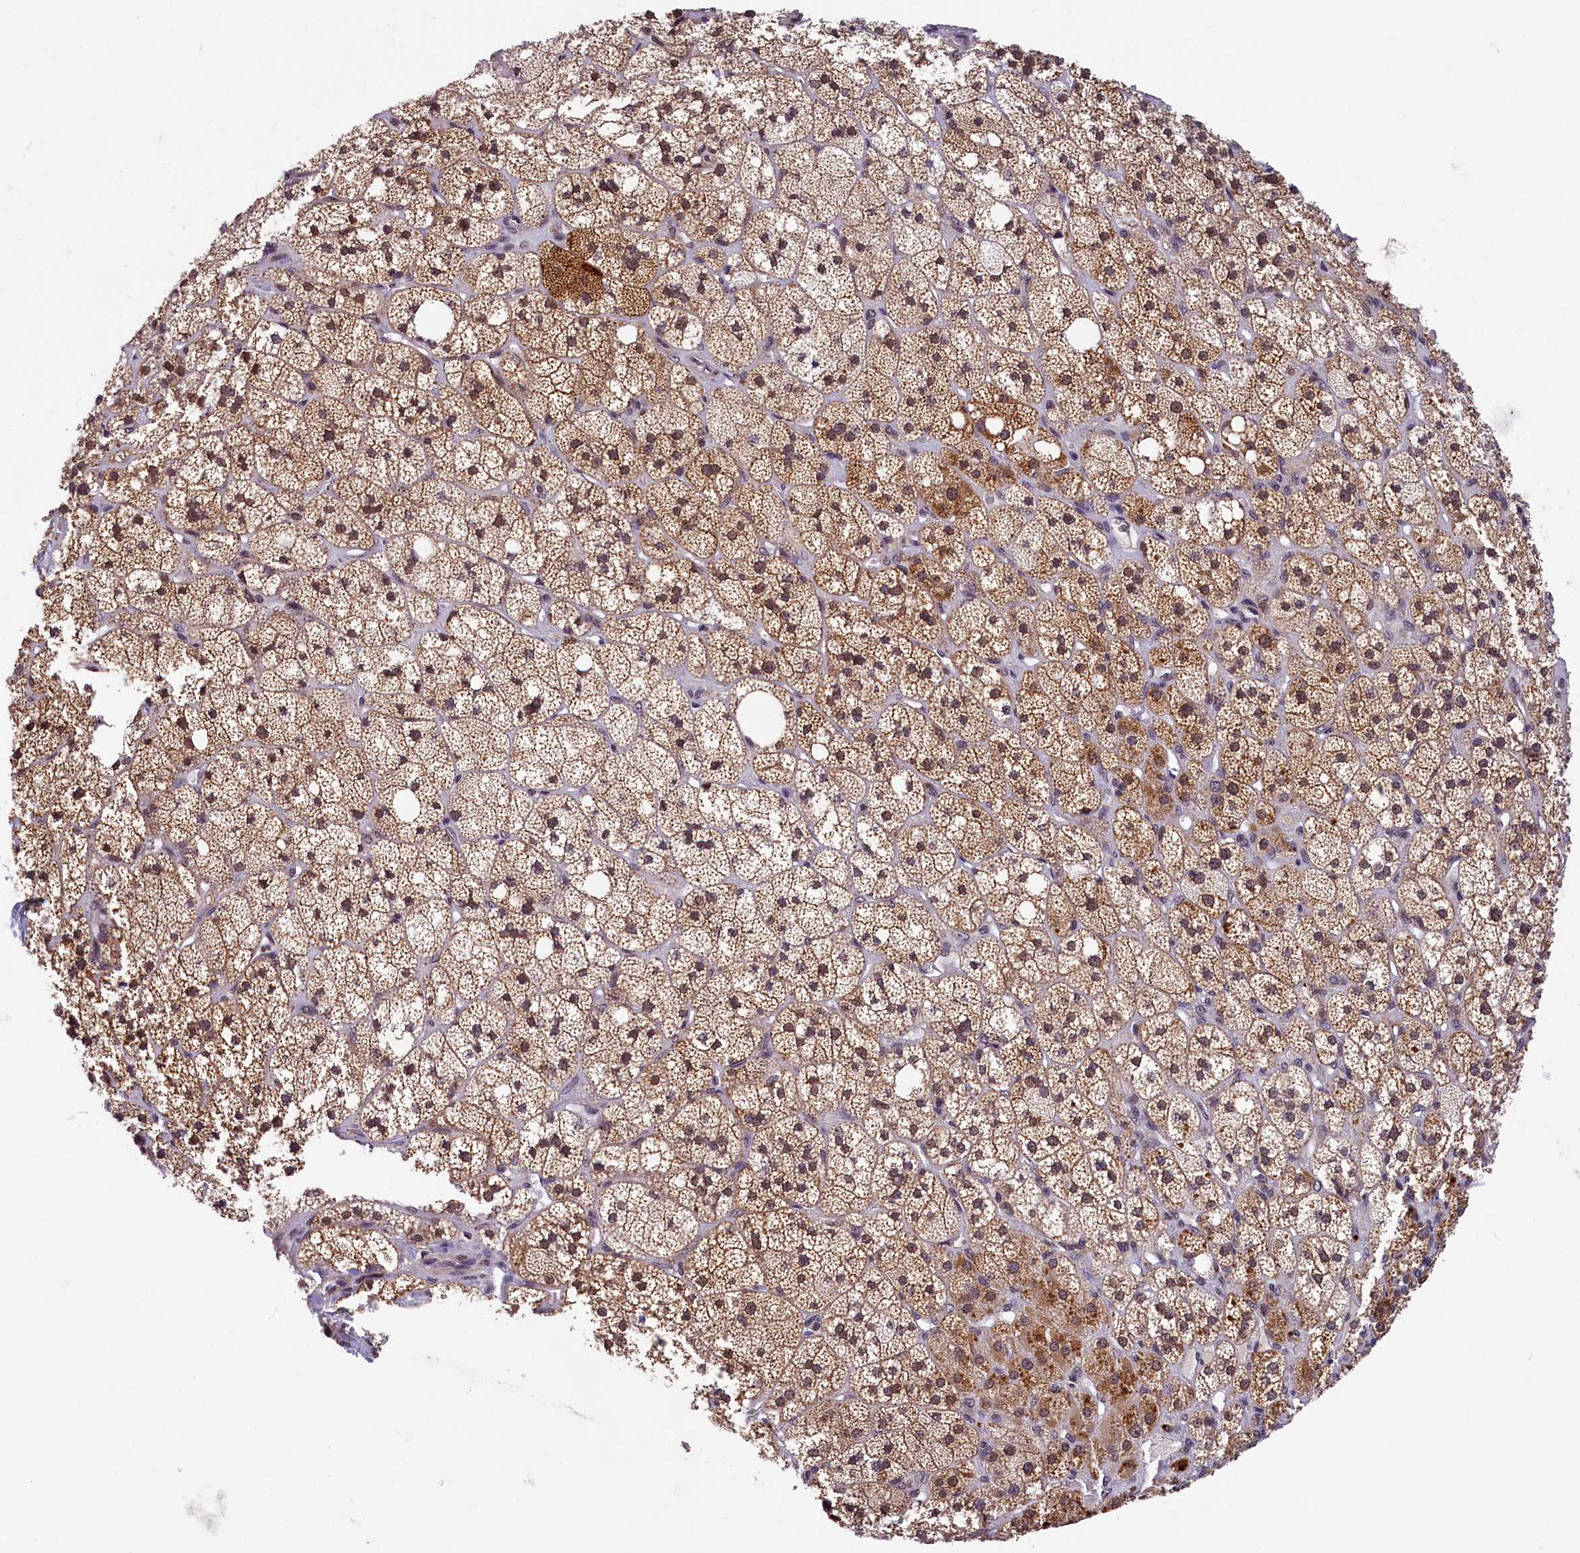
{"staining": {"intensity": "strong", "quantity": "25%-75%", "location": "cytoplasmic/membranous,nuclear"}, "tissue": "adrenal gland", "cell_type": "Glandular cells", "image_type": "normal", "snomed": [{"axis": "morphology", "description": "Normal tissue, NOS"}, {"axis": "topography", "description": "Adrenal gland"}], "caption": "Protein expression by immunohistochemistry (IHC) shows strong cytoplasmic/membranous,nuclear positivity in approximately 25%-75% of glandular cells in benign adrenal gland. (DAB (3,3'-diaminobenzidine) IHC, brown staining for protein, blue staining for nuclei).", "gene": "KCNK6", "patient": {"sex": "male", "age": 61}}